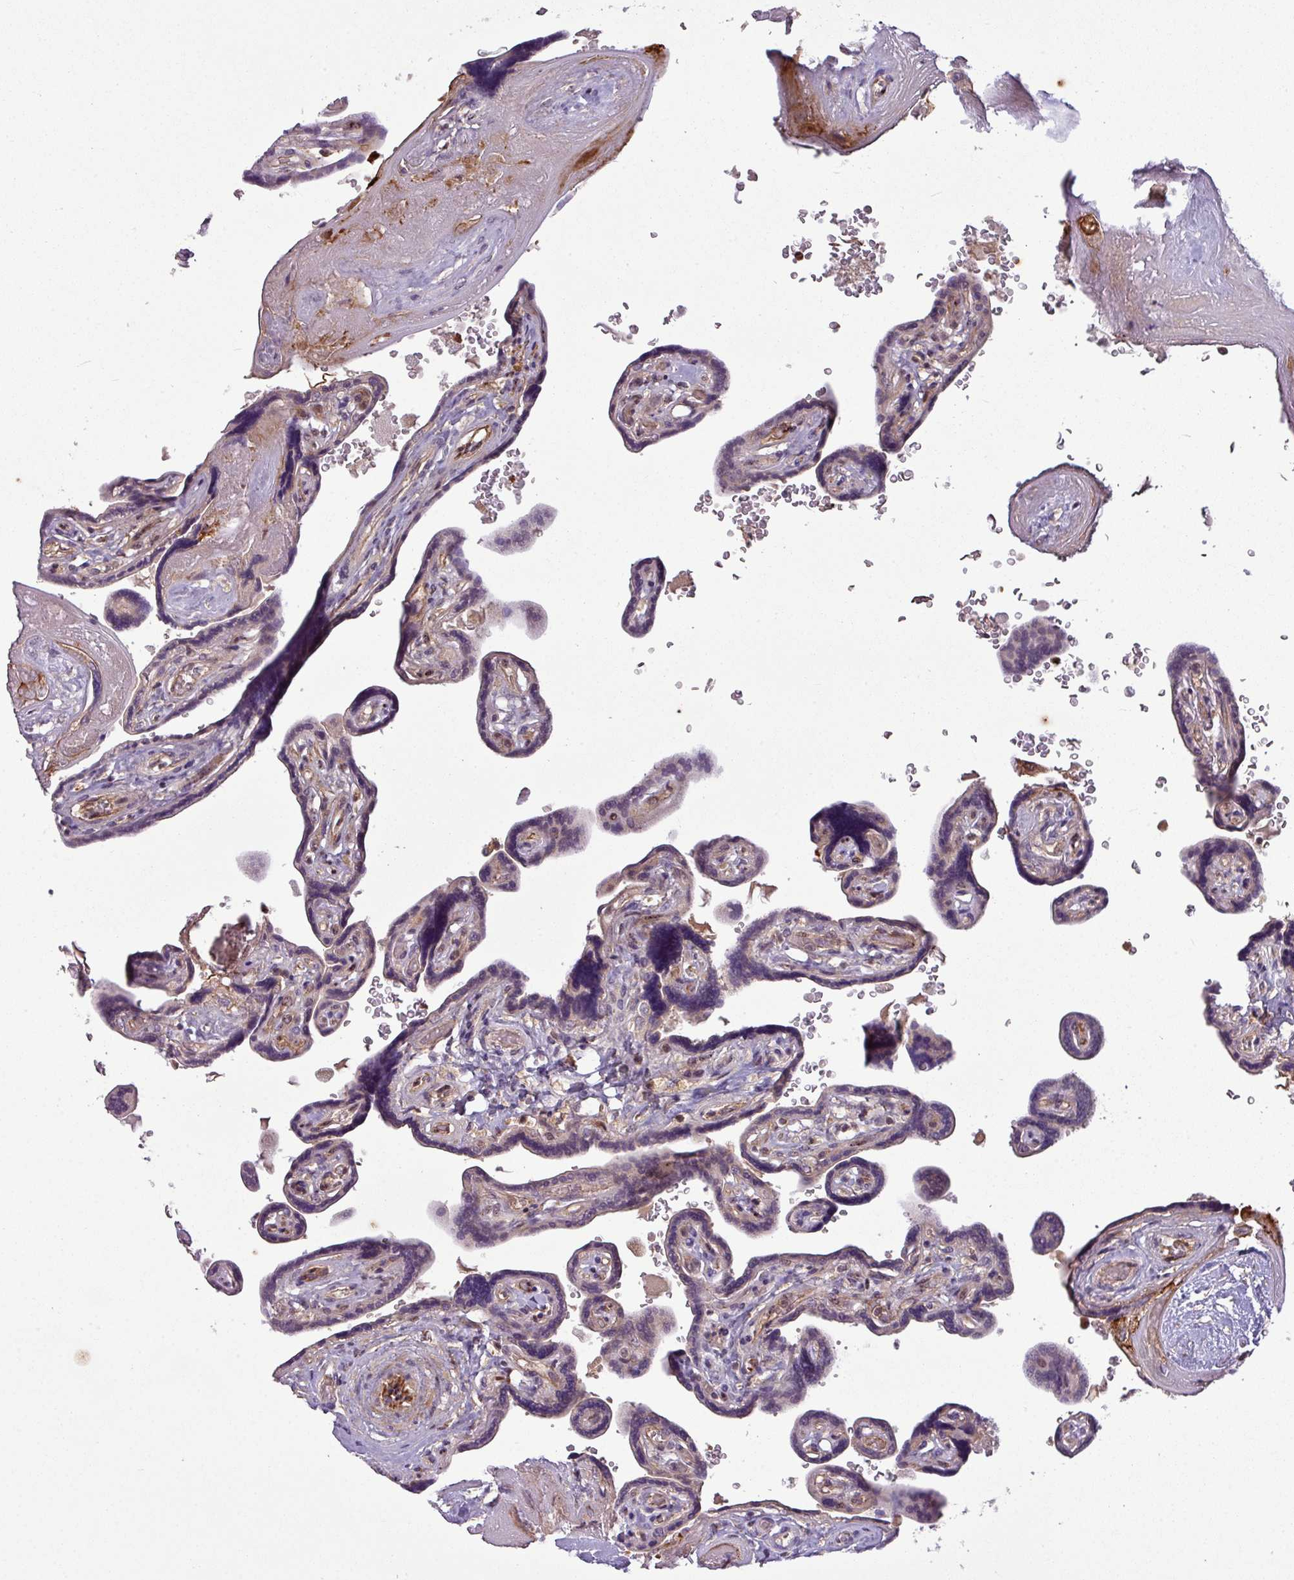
{"staining": {"intensity": "weak", "quantity": ">75%", "location": "cytoplasmic/membranous"}, "tissue": "placenta", "cell_type": "Decidual cells", "image_type": "normal", "snomed": [{"axis": "morphology", "description": "Normal tissue, NOS"}, {"axis": "topography", "description": "Placenta"}], "caption": "A histopathology image showing weak cytoplasmic/membranous staining in approximately >75% of decidual cells in benign placenta, as visualized by brown immunohistochemical staining.", "gene": "PAPLN", "patient": {"sex": "female", "age": 32}}